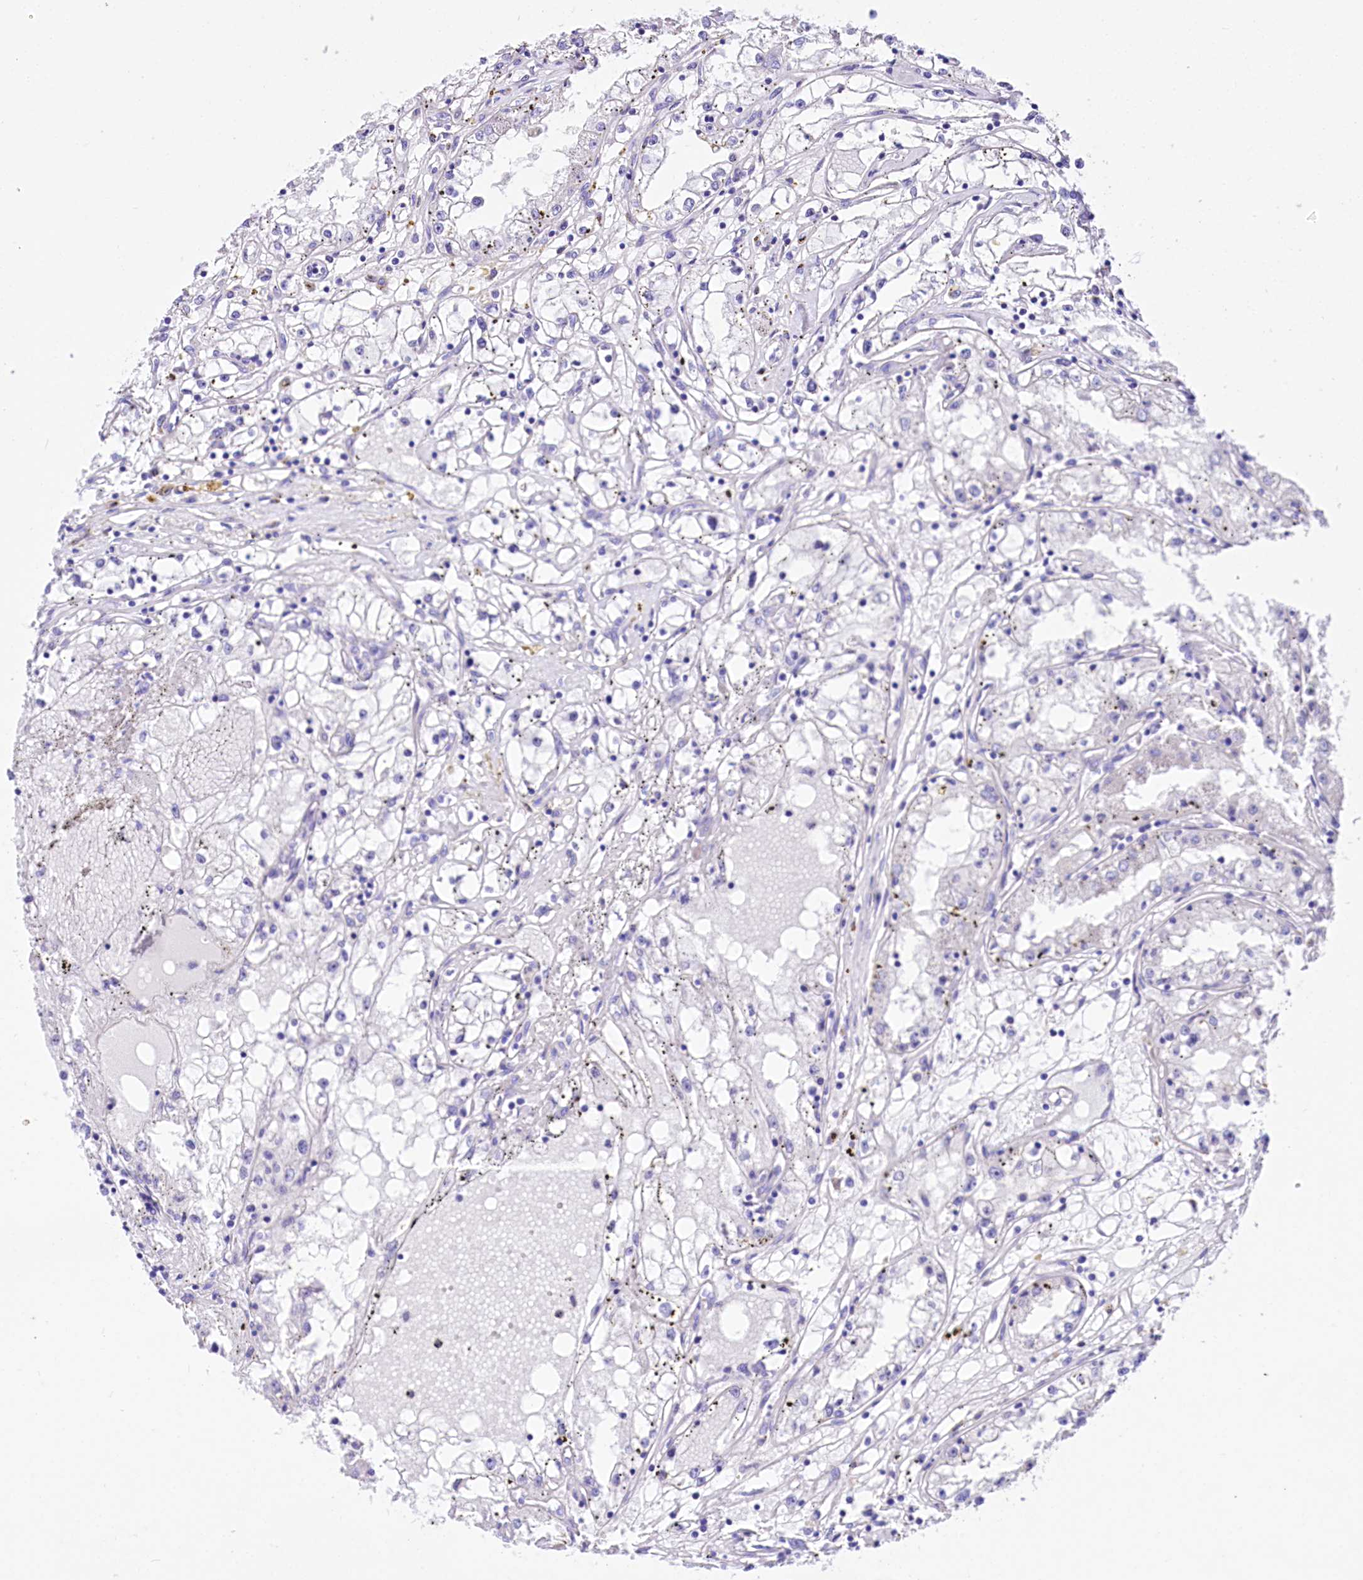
{"staining": {"intensity": "negative", "quantity": "none", "location": "none"}, "tissue": "renal cancer", "cell_type": "Tumor cells", "image_type": "cancer", "snomed": [{"axis": "morphology", "description": "Adenocarcinoma, NOS"}, {"axis": "topography", "description": "Kidney"}], "caption": "High power microscopy micrograph of an immunohistochemistry image of adenocarcinoma (renal), revealing no significant staining in tumor cells.", "gene": "A2ML1", "patient": {"sex": "male", "age": 56}}